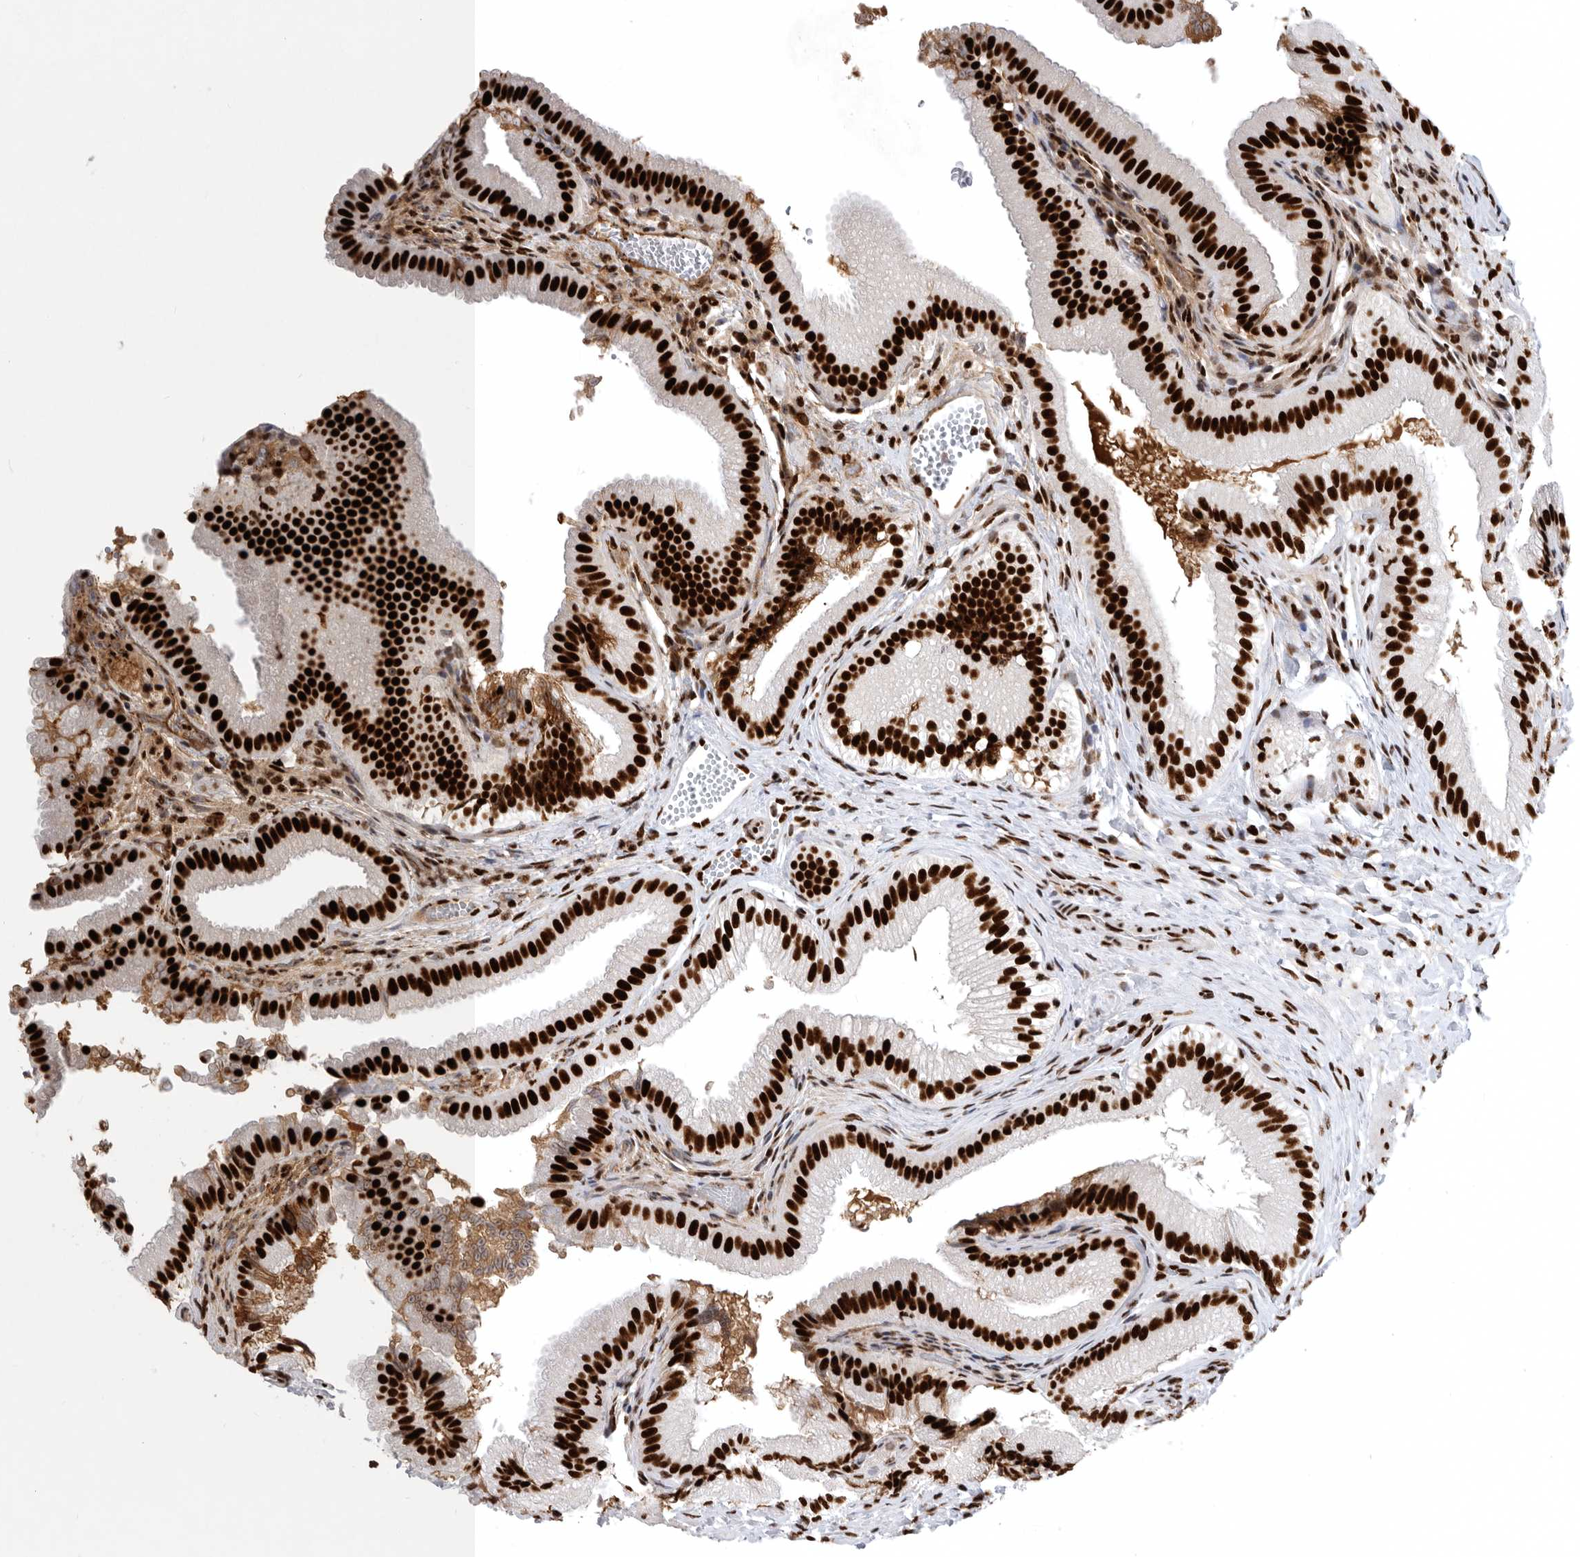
{"staining": {"intensity": "strong", "quantity": ">75%", "location": "nuclear"}, "tissue": "gallbladder", "cell_type": "Glandular cells", "image_type": "normal", "snomed": [{"axis": "morphology", "description": "Normal tissue, NOS"}, {"axis": "topography", "description": "Gallbladder"}], "caption": "A photomicrograph of gallbladder stained for a protein displays strong nuclear brown staining in glandular cells.", "gene": "BCLAF1", "patient": {"sex": "female", "age": 30}}